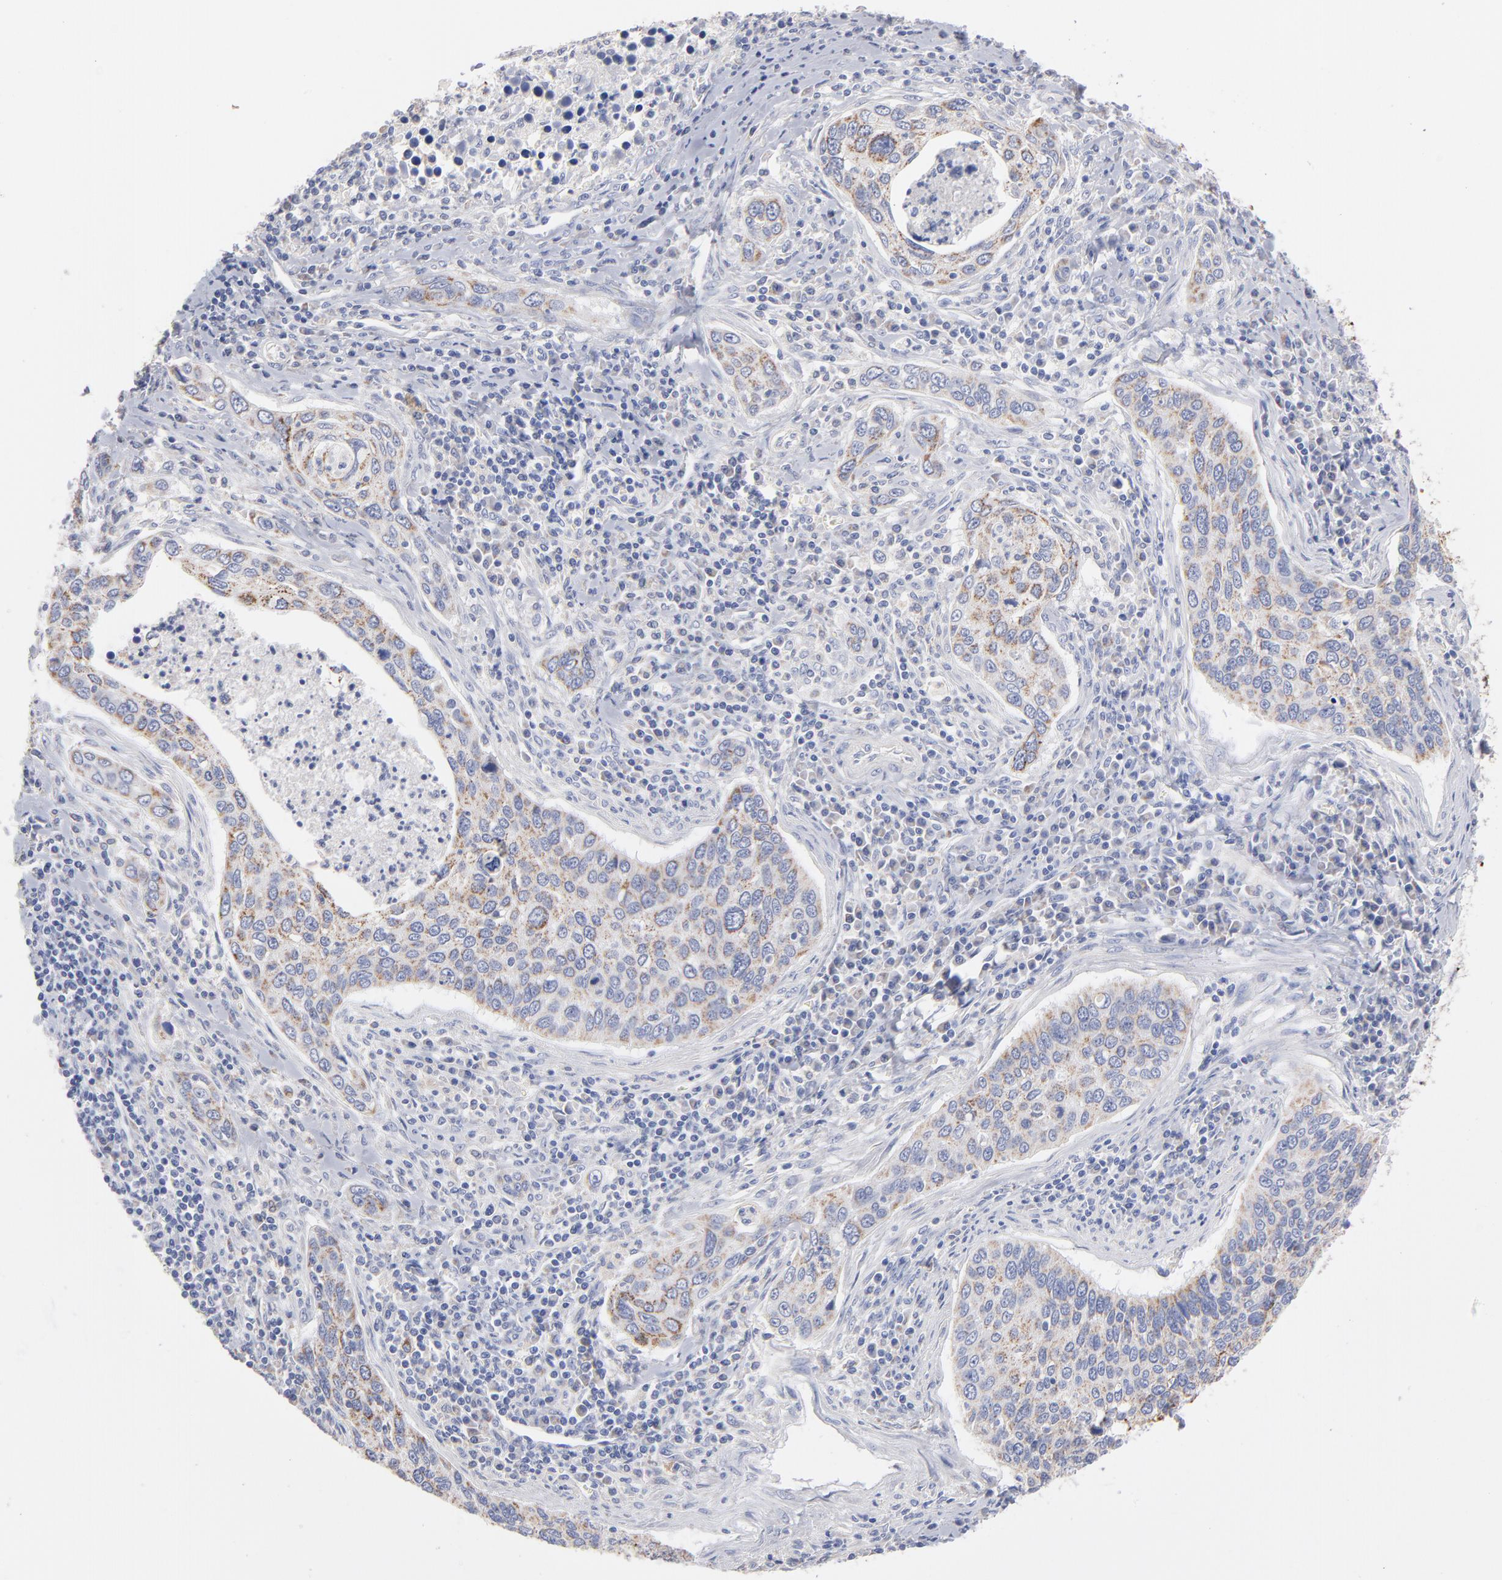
{"staining": {"intensity": "moderate", "quantity": ">75%", "location": "cytoplasmic/membranous"}, "tissue": "cervical cancer", "cell_type": "Tumor cells", "image_type": "cancer", "snomed": [{"axis": "morphology", "description": "Squamous cell carcinoma, NOS"}, {"axis": "topography", "description": "Cervix"}], "caption": "Tumor cells exhibit medium levels of moderate cytoplasmic/membranous staining in about >75% of cells in human cervical squamous cell carcinoma. The staining was performed using DAB to visualize the protein expression in brown, while the nuclei were stained in blue with hematoxylin (Magnification: 20x).", "gene": "TST", "patient": {"sex": "female", "age": 53}}